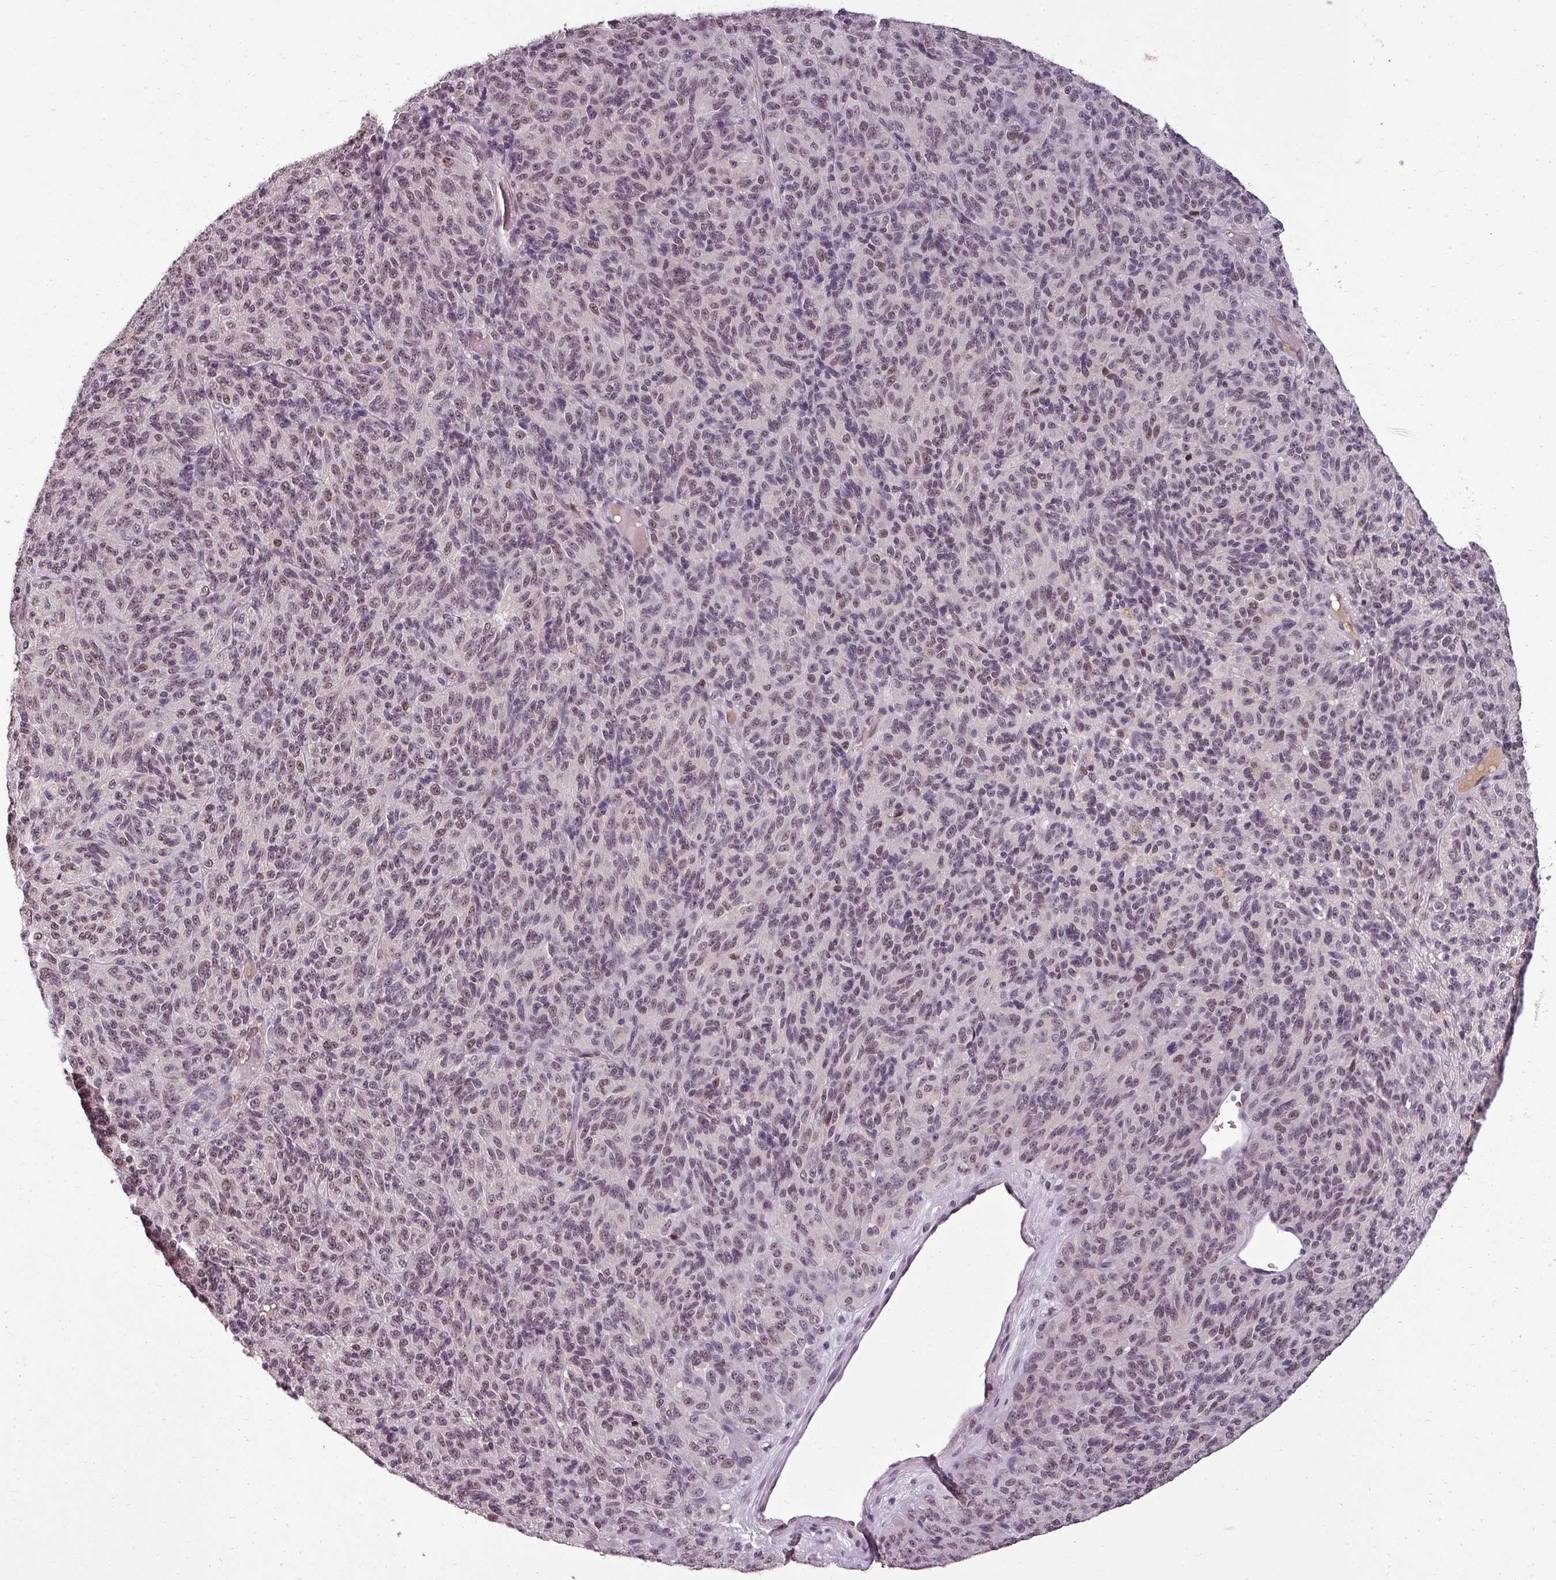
{"staining": {"intensity": "moderate", "quantity": "25%-75%", "location": "nuclear"}, "tissue": "melanoma", "cell_type": "Tumor cells", "image_type": "cancer", "snomed": [{"axis": "morphology", "description": "Malignant melanoma, Metastatic site"}, {"axis": "topography", "description": "Brain"}], "caption": "Malignant melanoma (metastatic site) was stained to show a protein in brown. There is medium levels of moderate nuclear expression in approximately 25%-75% of tumor cells.", "gene": "BCAS3", "patient": {"sex": "female", "age": 56}}